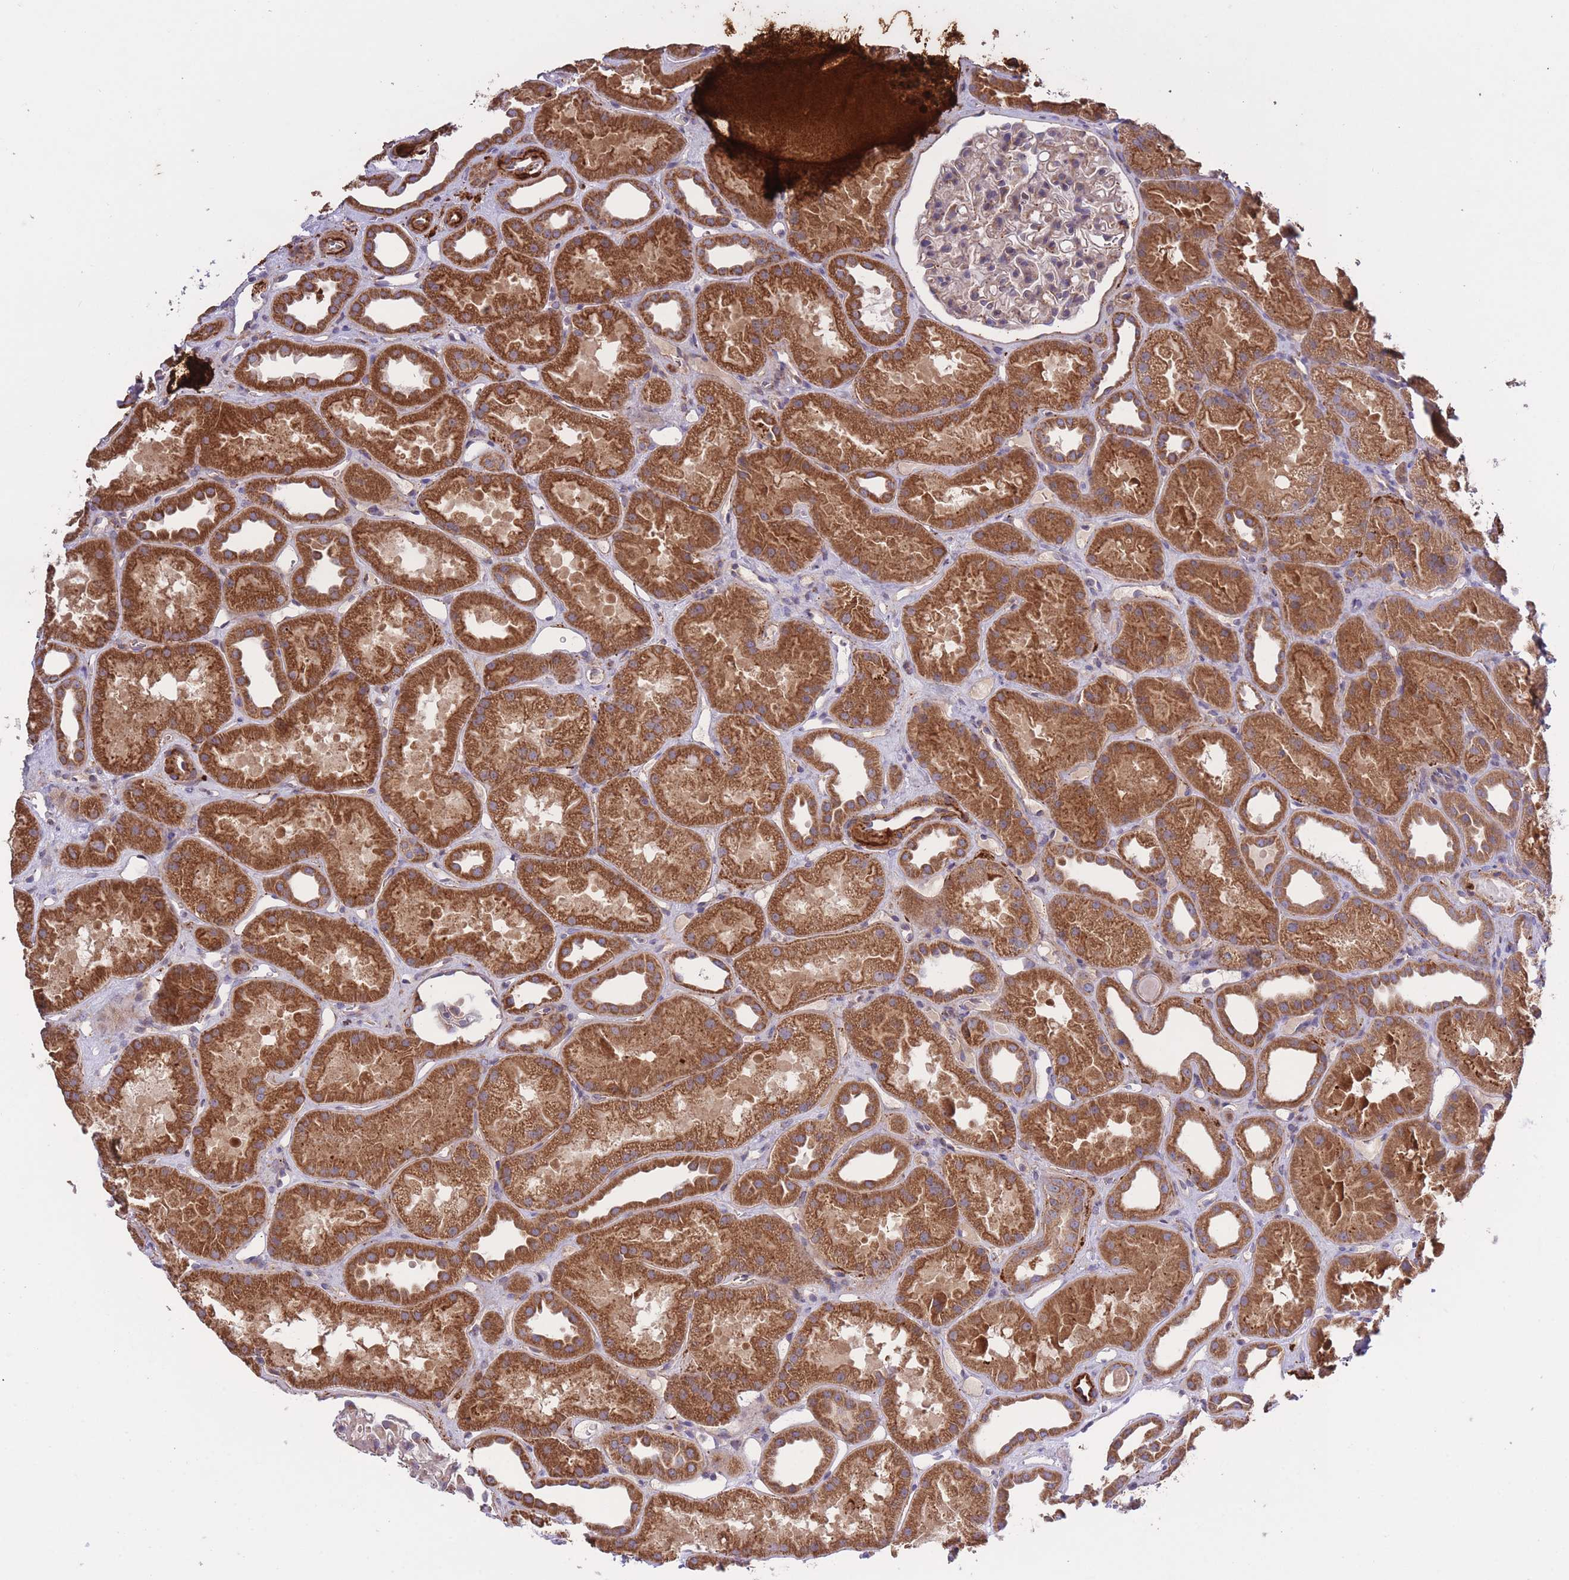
{"staining": {"intensity": "weak", "quantity": ">75%", "location": "cytoplasmic/membranous"}, "tissue": "kidney", "cell_type": "Cells in glomeruli", "image_type": "normal", "snomed": [{"axis": "morphology", "description": "Normal tissue, NOS"}, {"axis": "topography", "description": "Kidney"}], "caption": "Cells in glomeruli exhibit low levels of weak cytoplasmic/membranous expression in about >75% of cells in unremarkable human kidney. (DAB (3,3'-diaminobenzidine) = brown stain, brightfield microscopy at high magnification).", "gene": "ATP13A2", "patient": {"sex": "male", "age": 61}}